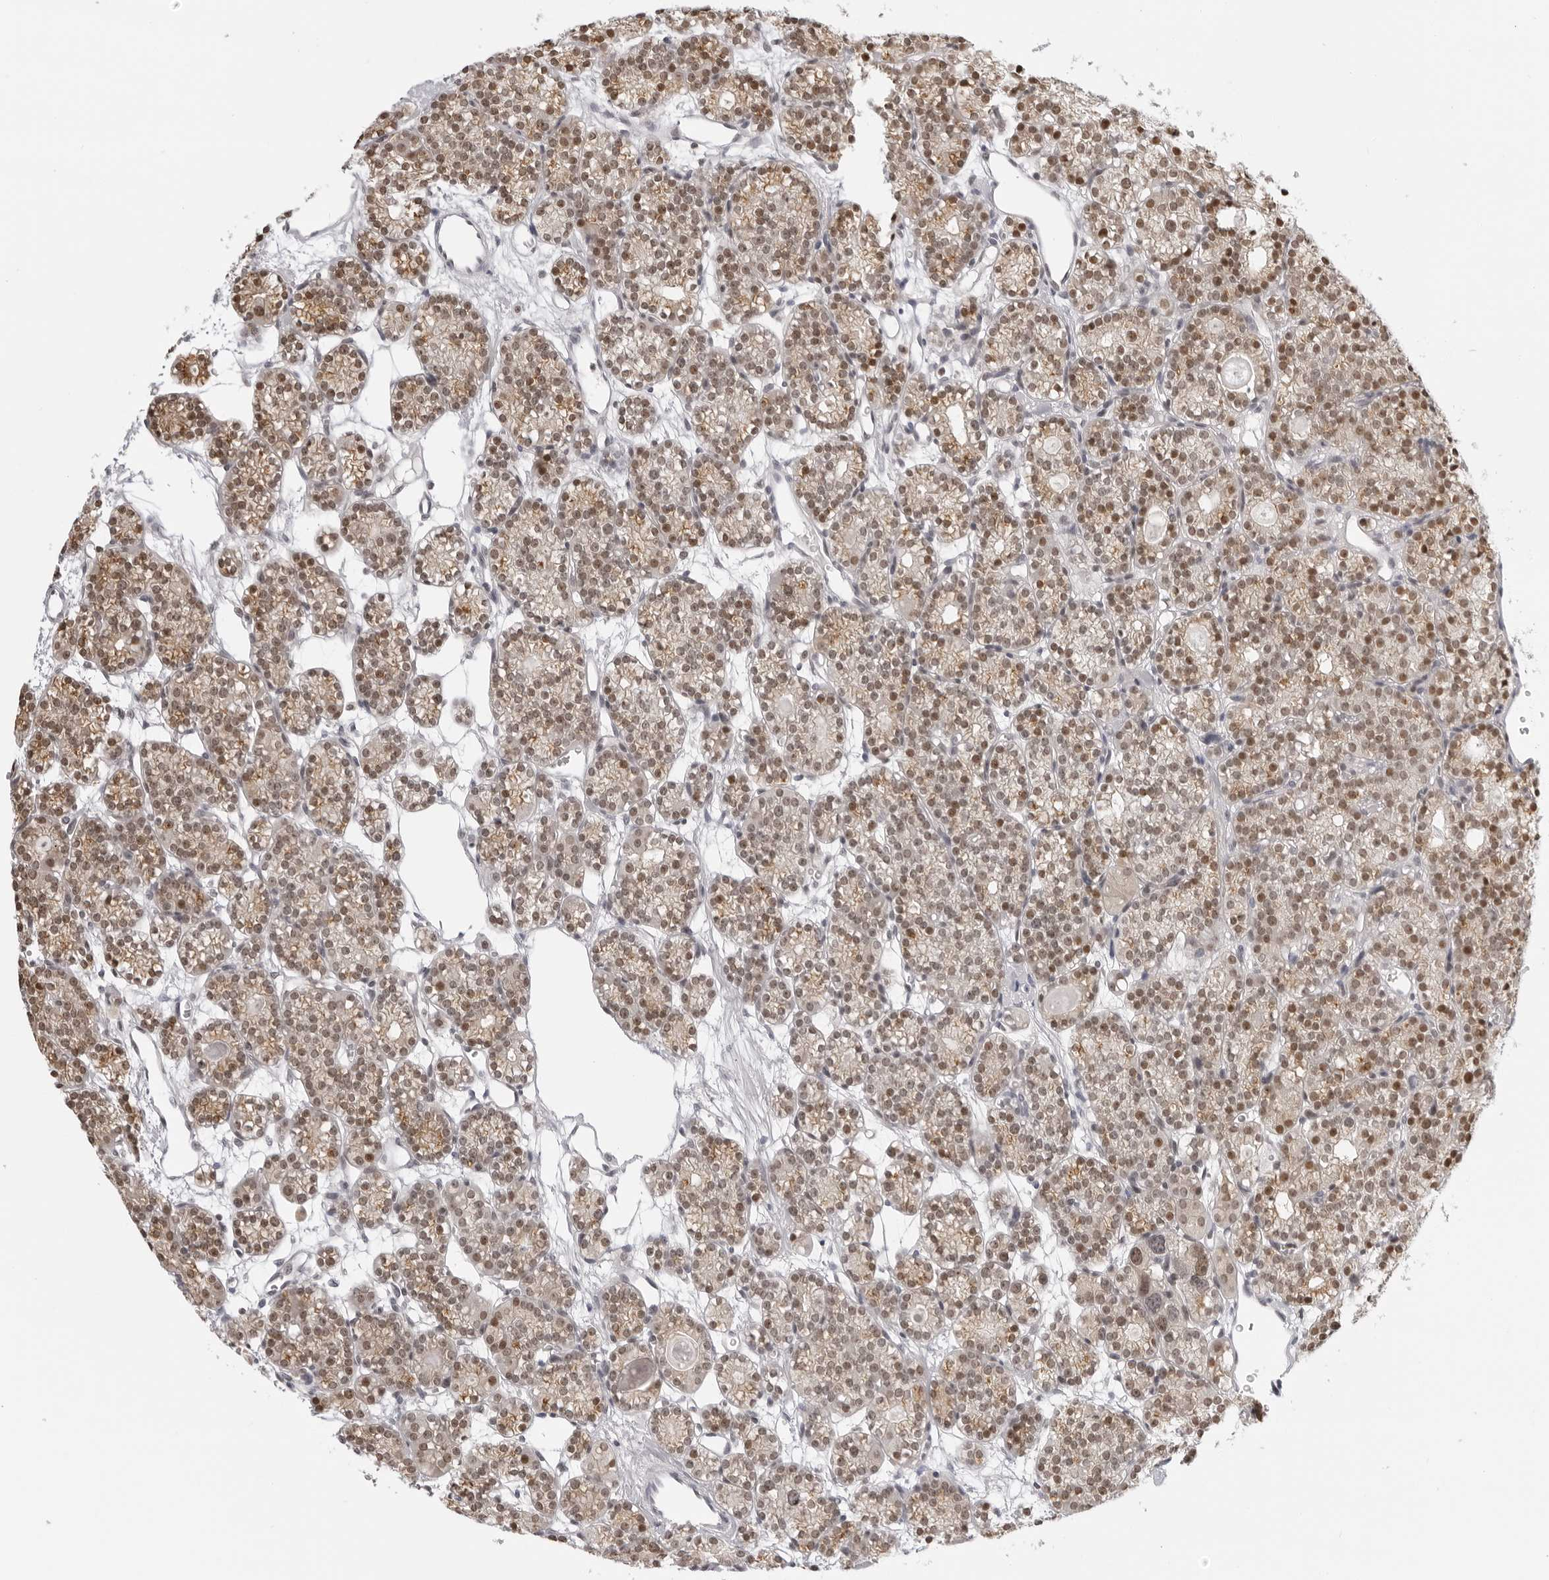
{"staining": {"intensity": "moderate", "quantity": ">75%", "location": "nuclear"}, "tissue": "parathyroid gland", "cell_type": "Glandular cells", "image_type": "normal", "snomed": [{"axis": "morphology", "description": "Normal tissue, NOS"}, {"axis": "topography", "description": "Parathyroid gland"}], "caption": "Protein staining displays moderate nuclear positivity in approximately >75% of glandular cells in normal parathyroid gland.", "gene": "MSH6", "patient": {"sex": "female", "age": 64}}